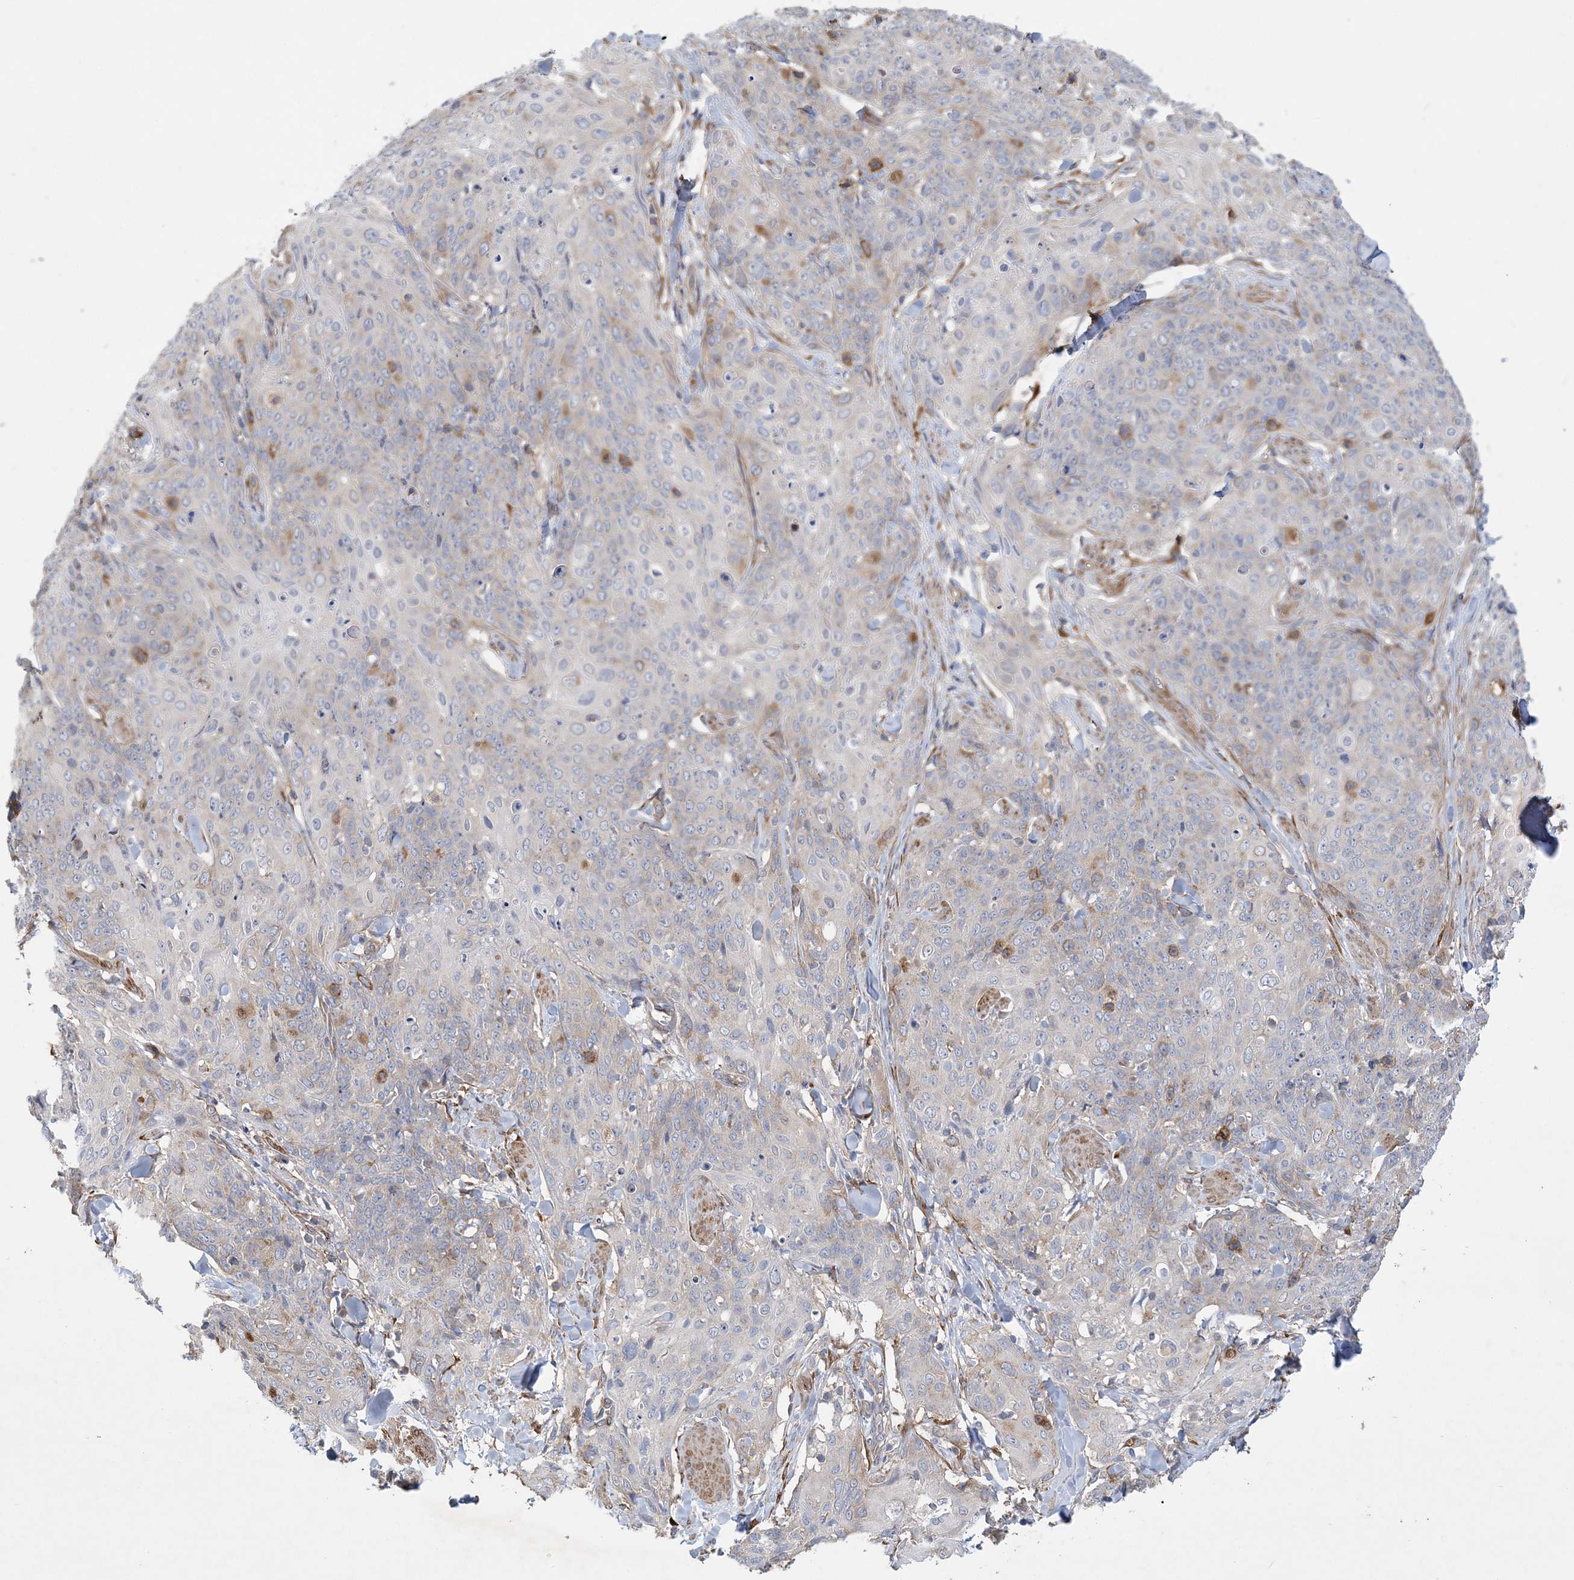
{"staining": {"intensity": "negative", "quantity": "none", "location": "none"}, "tissue": "skin cancer", "cell_type": "Tumor cells", "image_type": "cancer", "snomed": [{"axis": "morphology", "description": "Squamous cell carcinoma, NOS"}, {"axis": "topography", "description": "Skin"}, {"axis": "topography", "description": "Vulva"}], "caption": "Immunohistochemistry of squamous cell carcinoma (skin) reveals no expression in tumor cells.", "gene": "MAP4K5", "patient": {"sex": "female", "age": 85}}